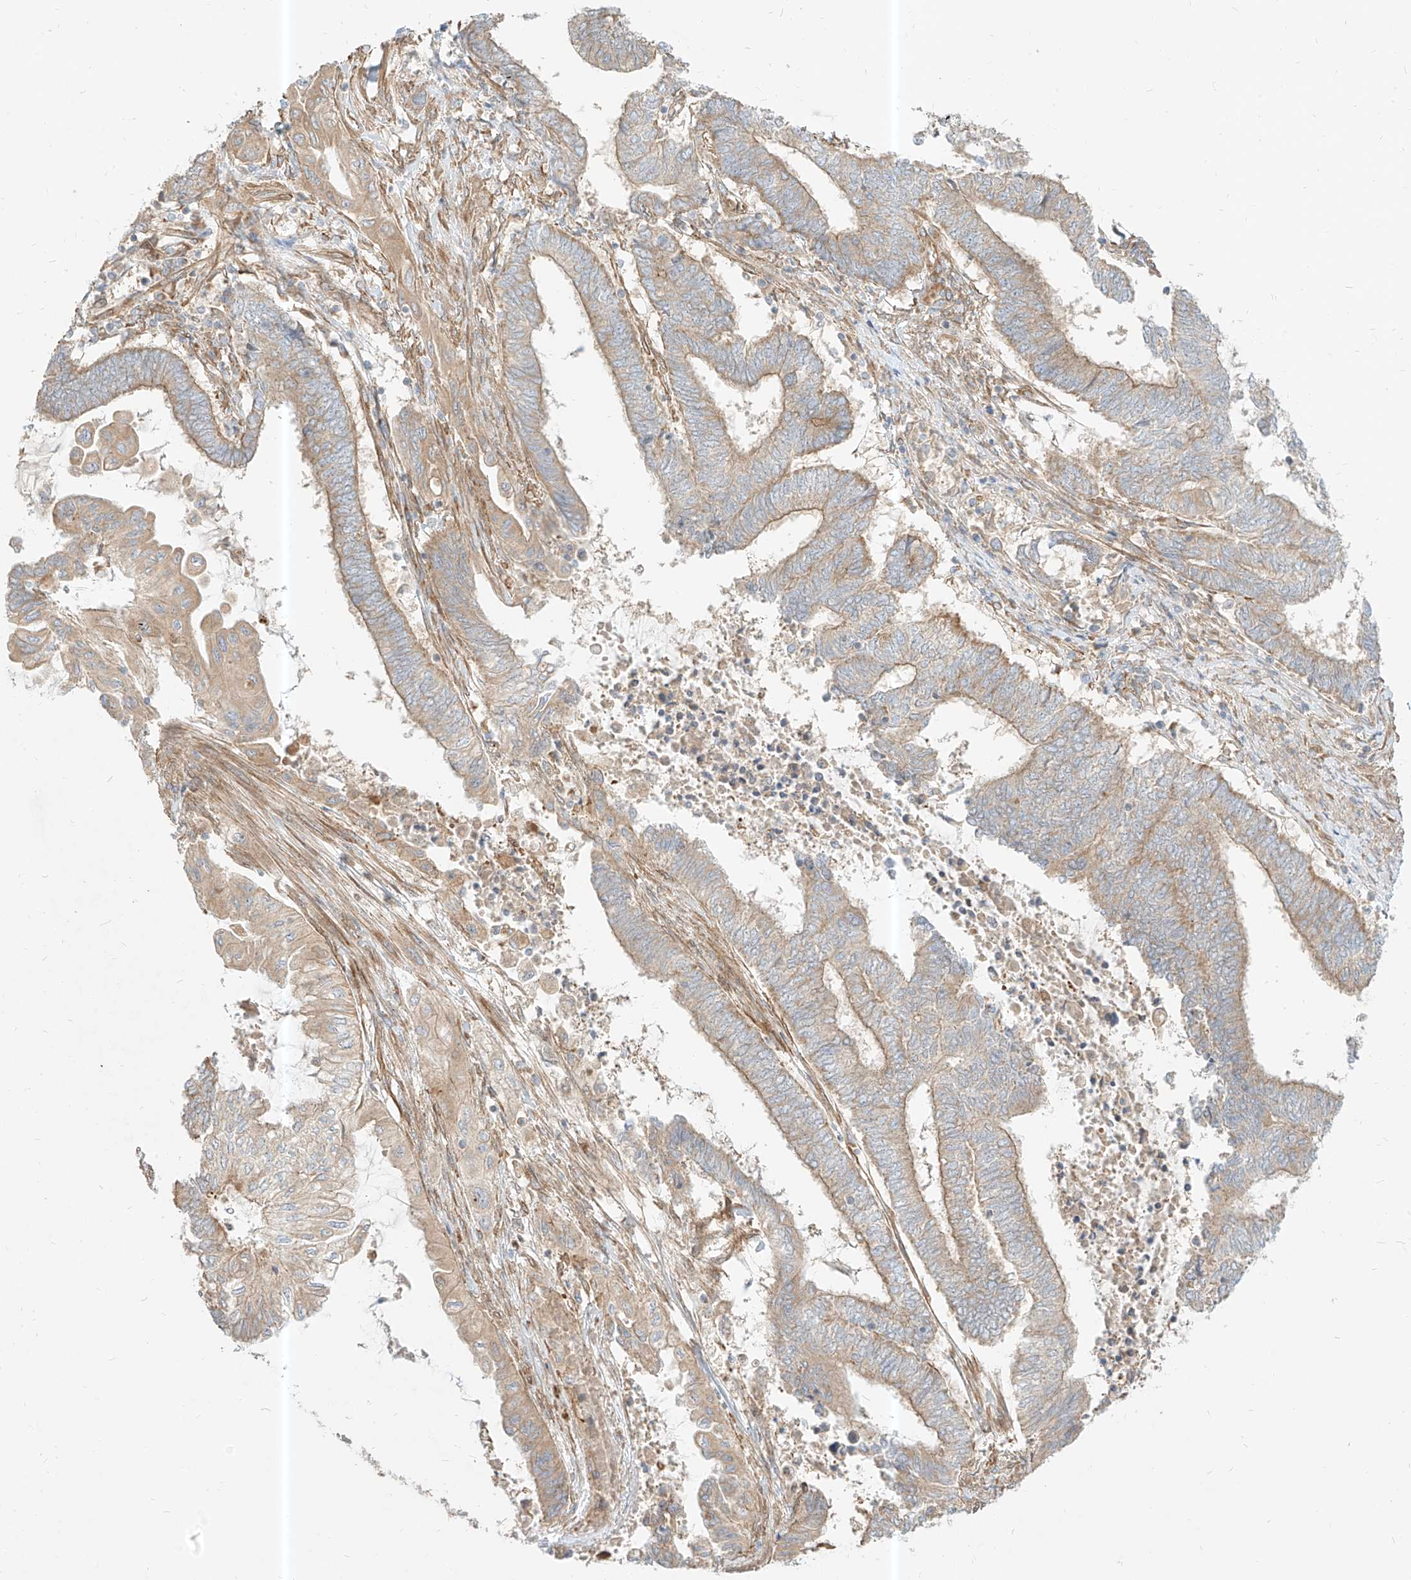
{"staining": {"intensity": "weak", "quantity": ">75%", "location": "cytoplasmic/membranous"}, "tissue": "endometrial cancer", "cell_type": "Tumor cells", "image_type": "cancer", "snomed": [{"axis": "morphology", "description": "Adenocarcinoma, NOS"}, {"axis": "topography", "description": "Uterus"}, {"axis": "topography", "description": "Endometrium"}], "caption": "Protein expression analysis of human endometrial cancer (adenocarcinoma) reveals weak cytoplasmic/membranous staining in approximately >75% of tumor cells.", "gene": "PLCL1", "patient": {"sex": "female", "age": 70}}